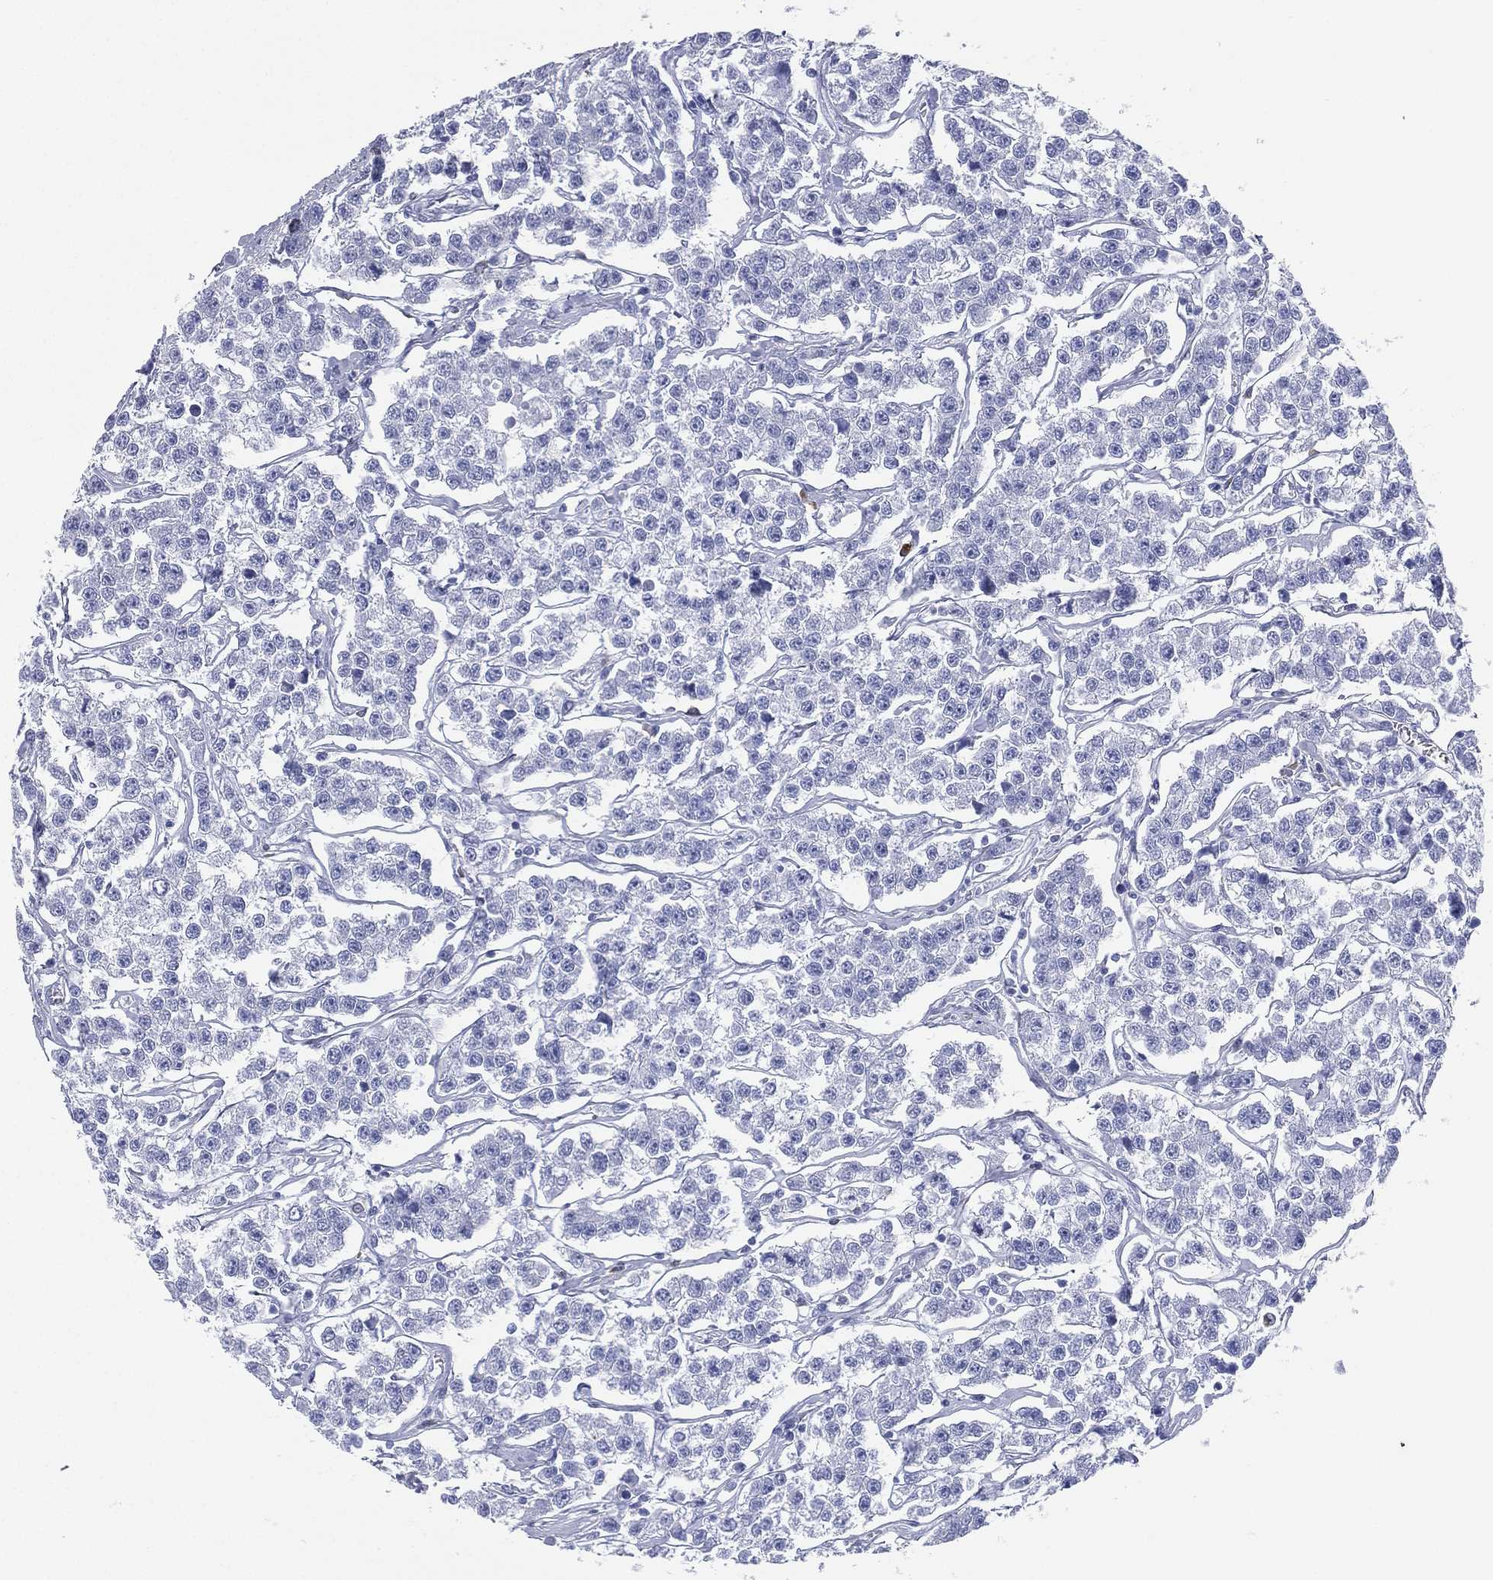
{"staining": {"intensity": "negative", "quantity": "none", "location": "none"}, "tissue": "testis cancer", "cell_type": "Tumor cells", "image_type": "cancer", "snomed": [{"axis": "morphology", "description": "Seminoma, NOS"}, {"axis": "topography", "description": "Testis"}], "caption": "DAB immunohistochemical staining of testis seminoma displays no significant staining in tumor cells.", "gene": "CD79A", "patient": {"sex": "male", "age": 59}}